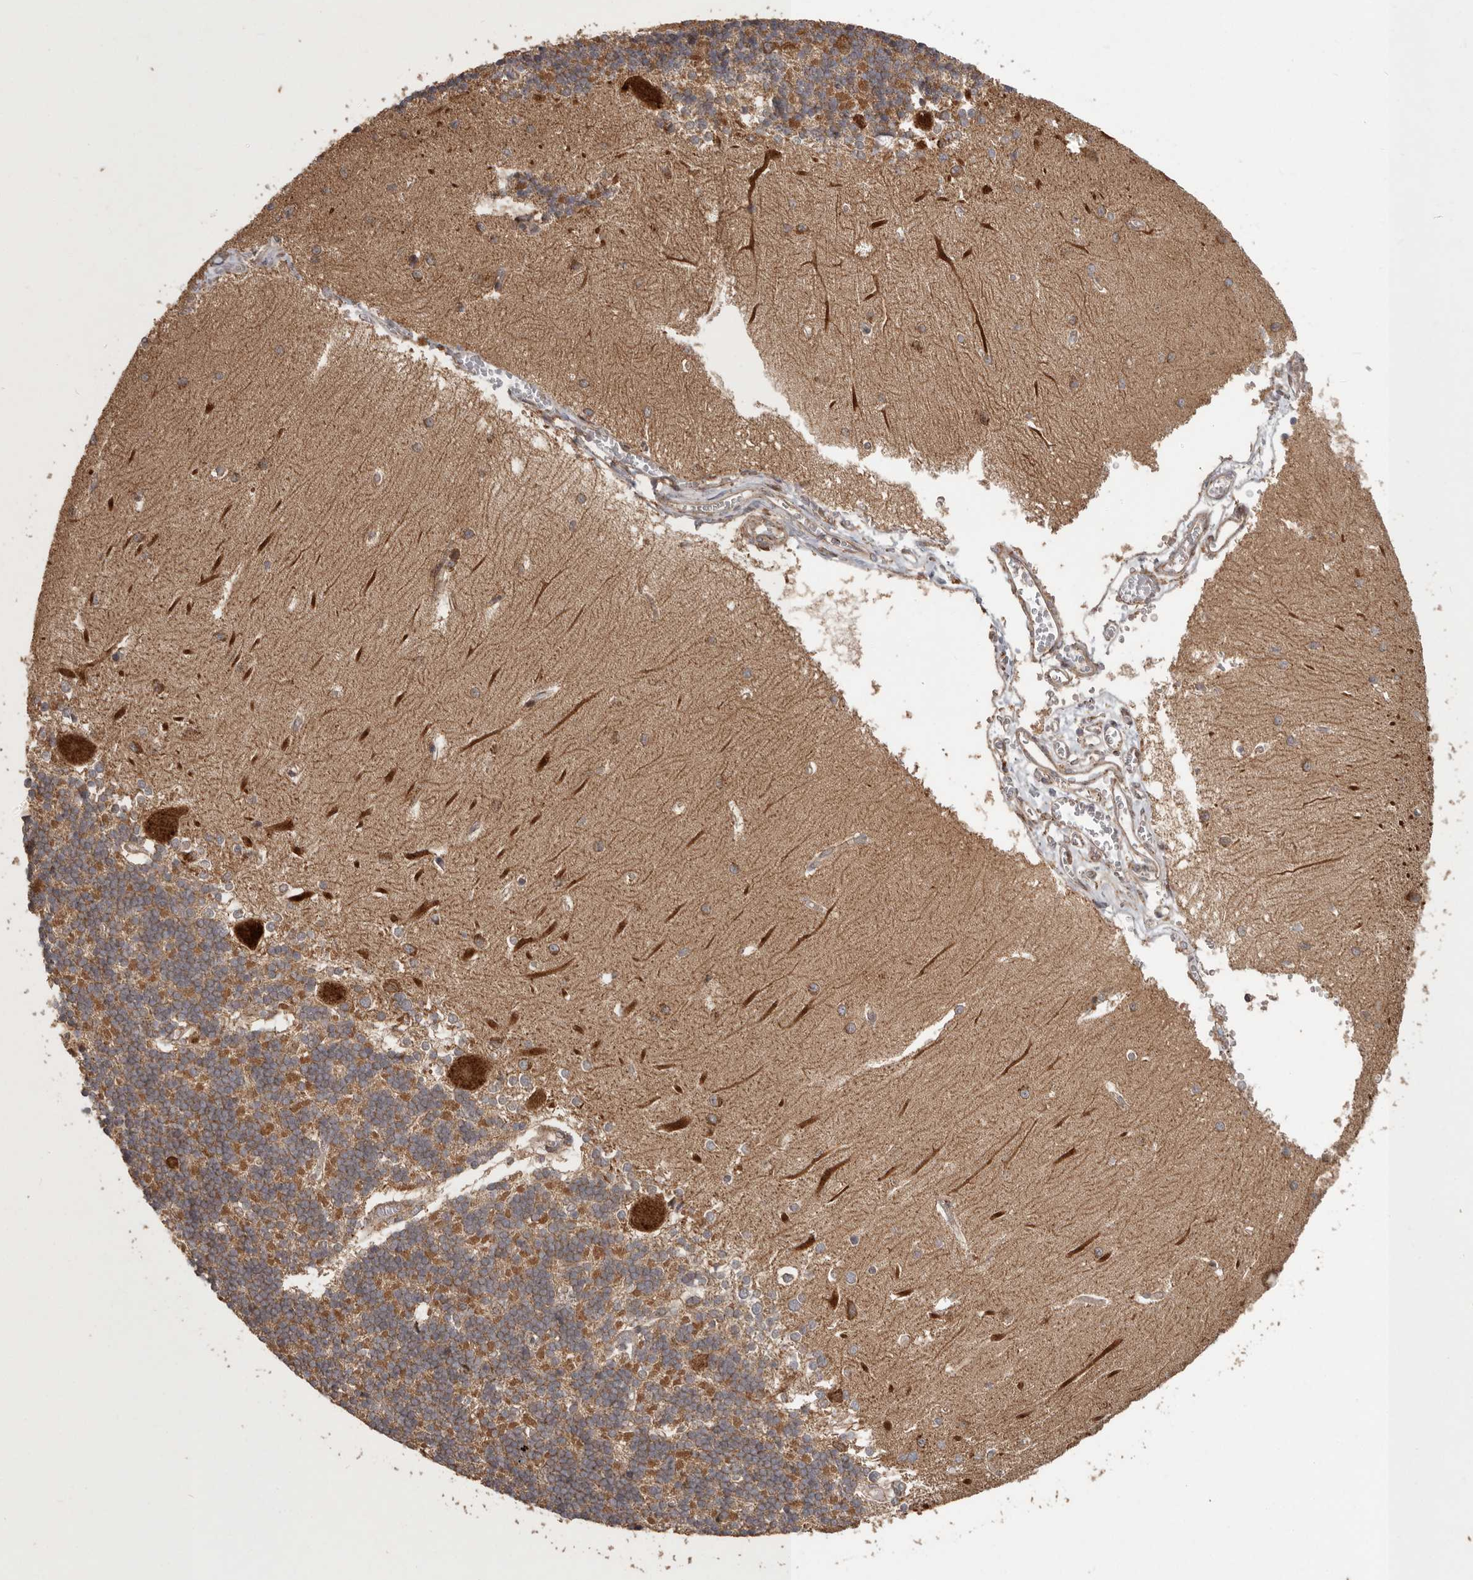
{"staining": {"intensity": "strong", "quantity": "25%-75%", "location": "cytoplasmic/membranous"}, "tissue": "cerebellum", "cell_type": "Cells in granular layer", "image_type": "normal", "snomed": [{"axis": "morphology", "description": "Normal tissue, NOS"}, {"axis": "topography", "description": "Cerebellum"}], "caption": "Protein analysis of normal cerebellum shows strong cytoplasmic/membranous positivity in about 25%-75% of cells in granular layer. The protein of interest is shown in brown color, while the nuclei are stained blue.", "gene": "MRPS10", "patient": {"sex": "male", "age": 37}}